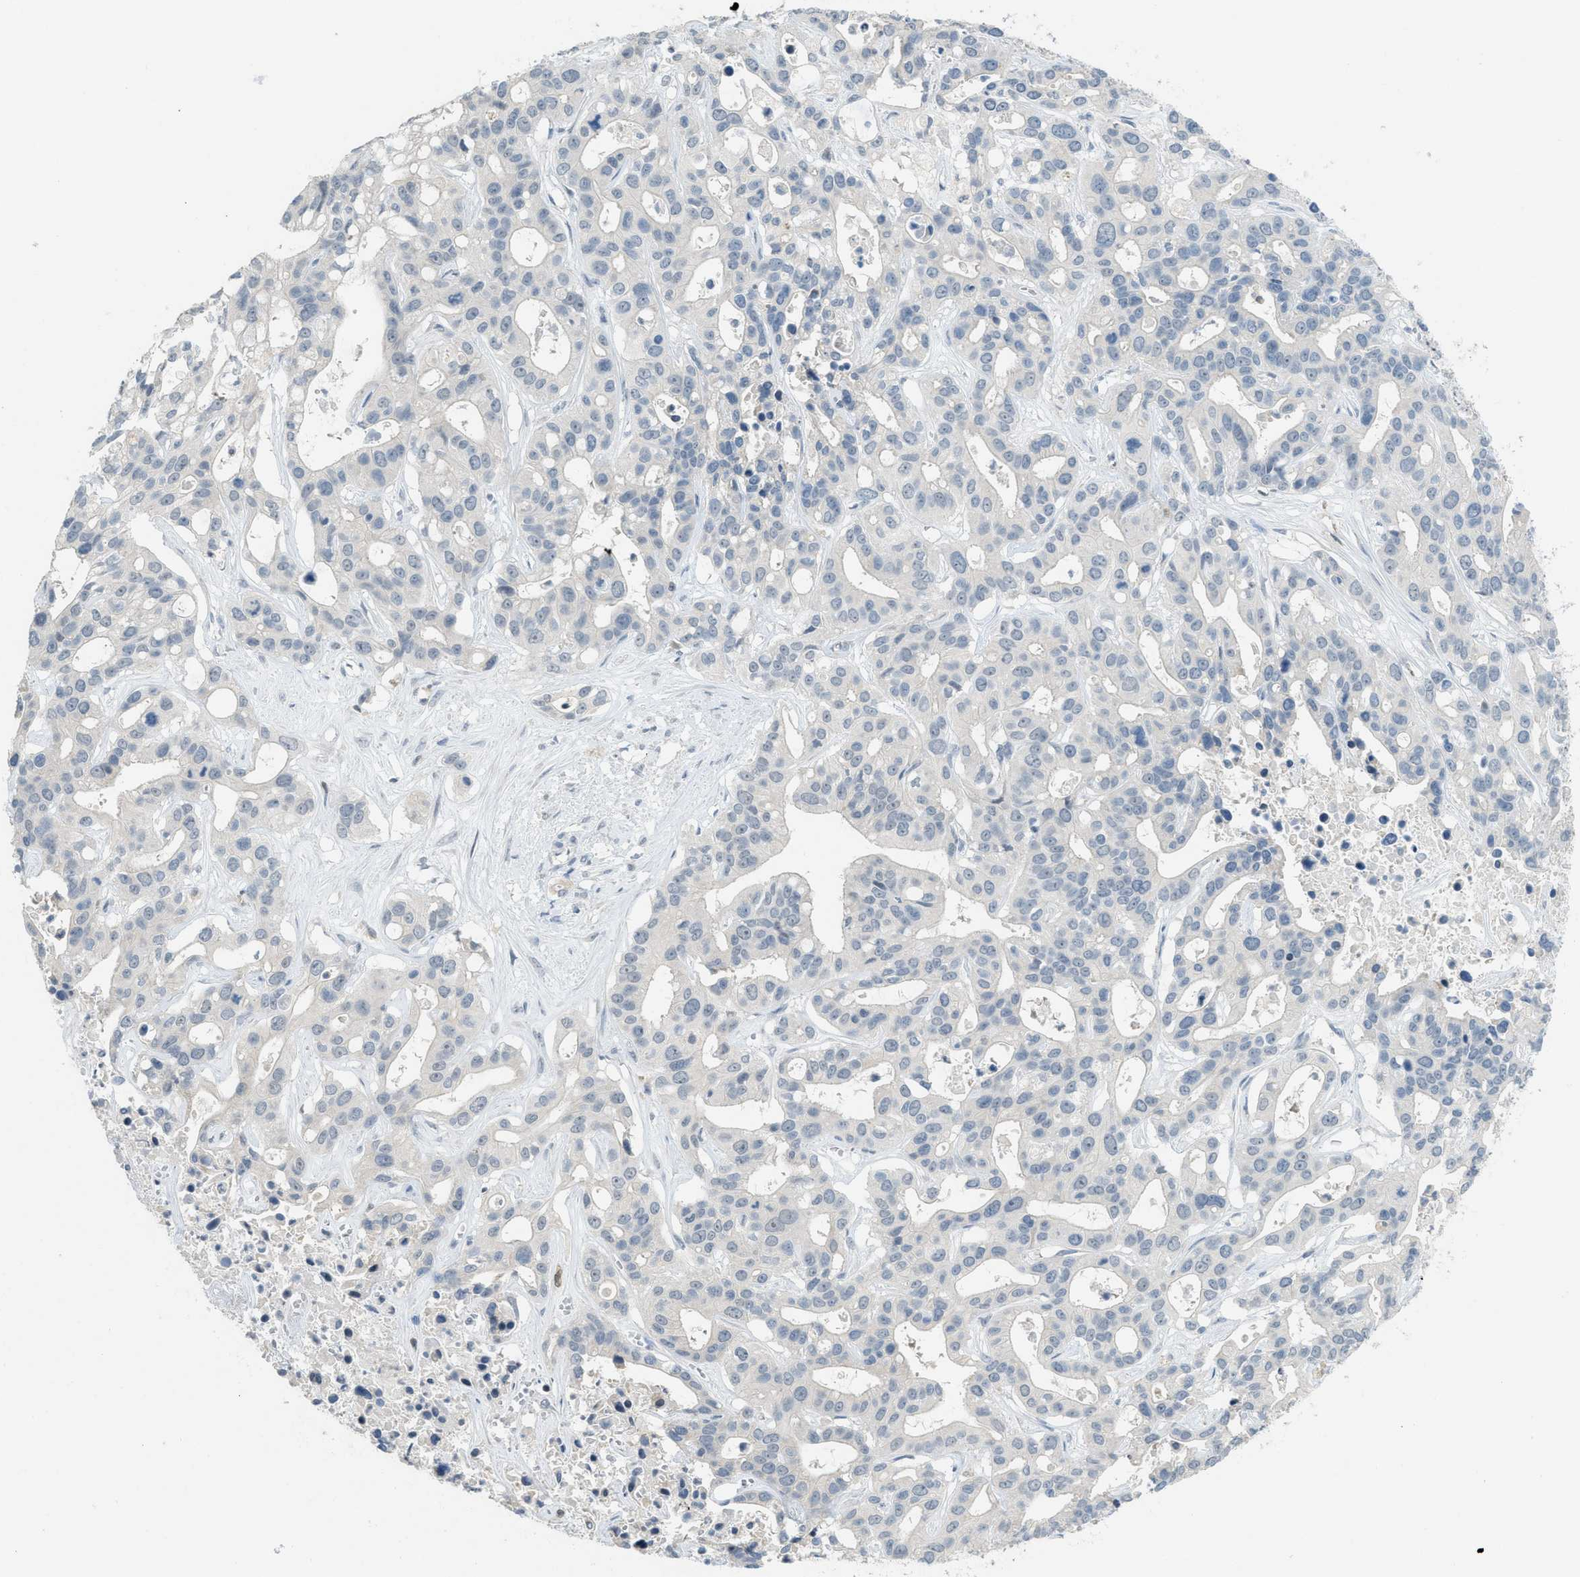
{"staining": {"intensity": "negative", "quantity": "none", "location": "none"}, "tissue": "liver cancer", "cell_type": "Tumor cells", "image_type": "cancer", "snomed": [{"axis": "morphology", "description": "Cholangiocarcinoma"}, {"axis": "topography", "description": "Liver"}], "caption": "Tumor cells show no significant expression in liver cholangiocarcinoma.", "gene": "TXNDC2", "patient": {"sex": "female", "age": 65}}